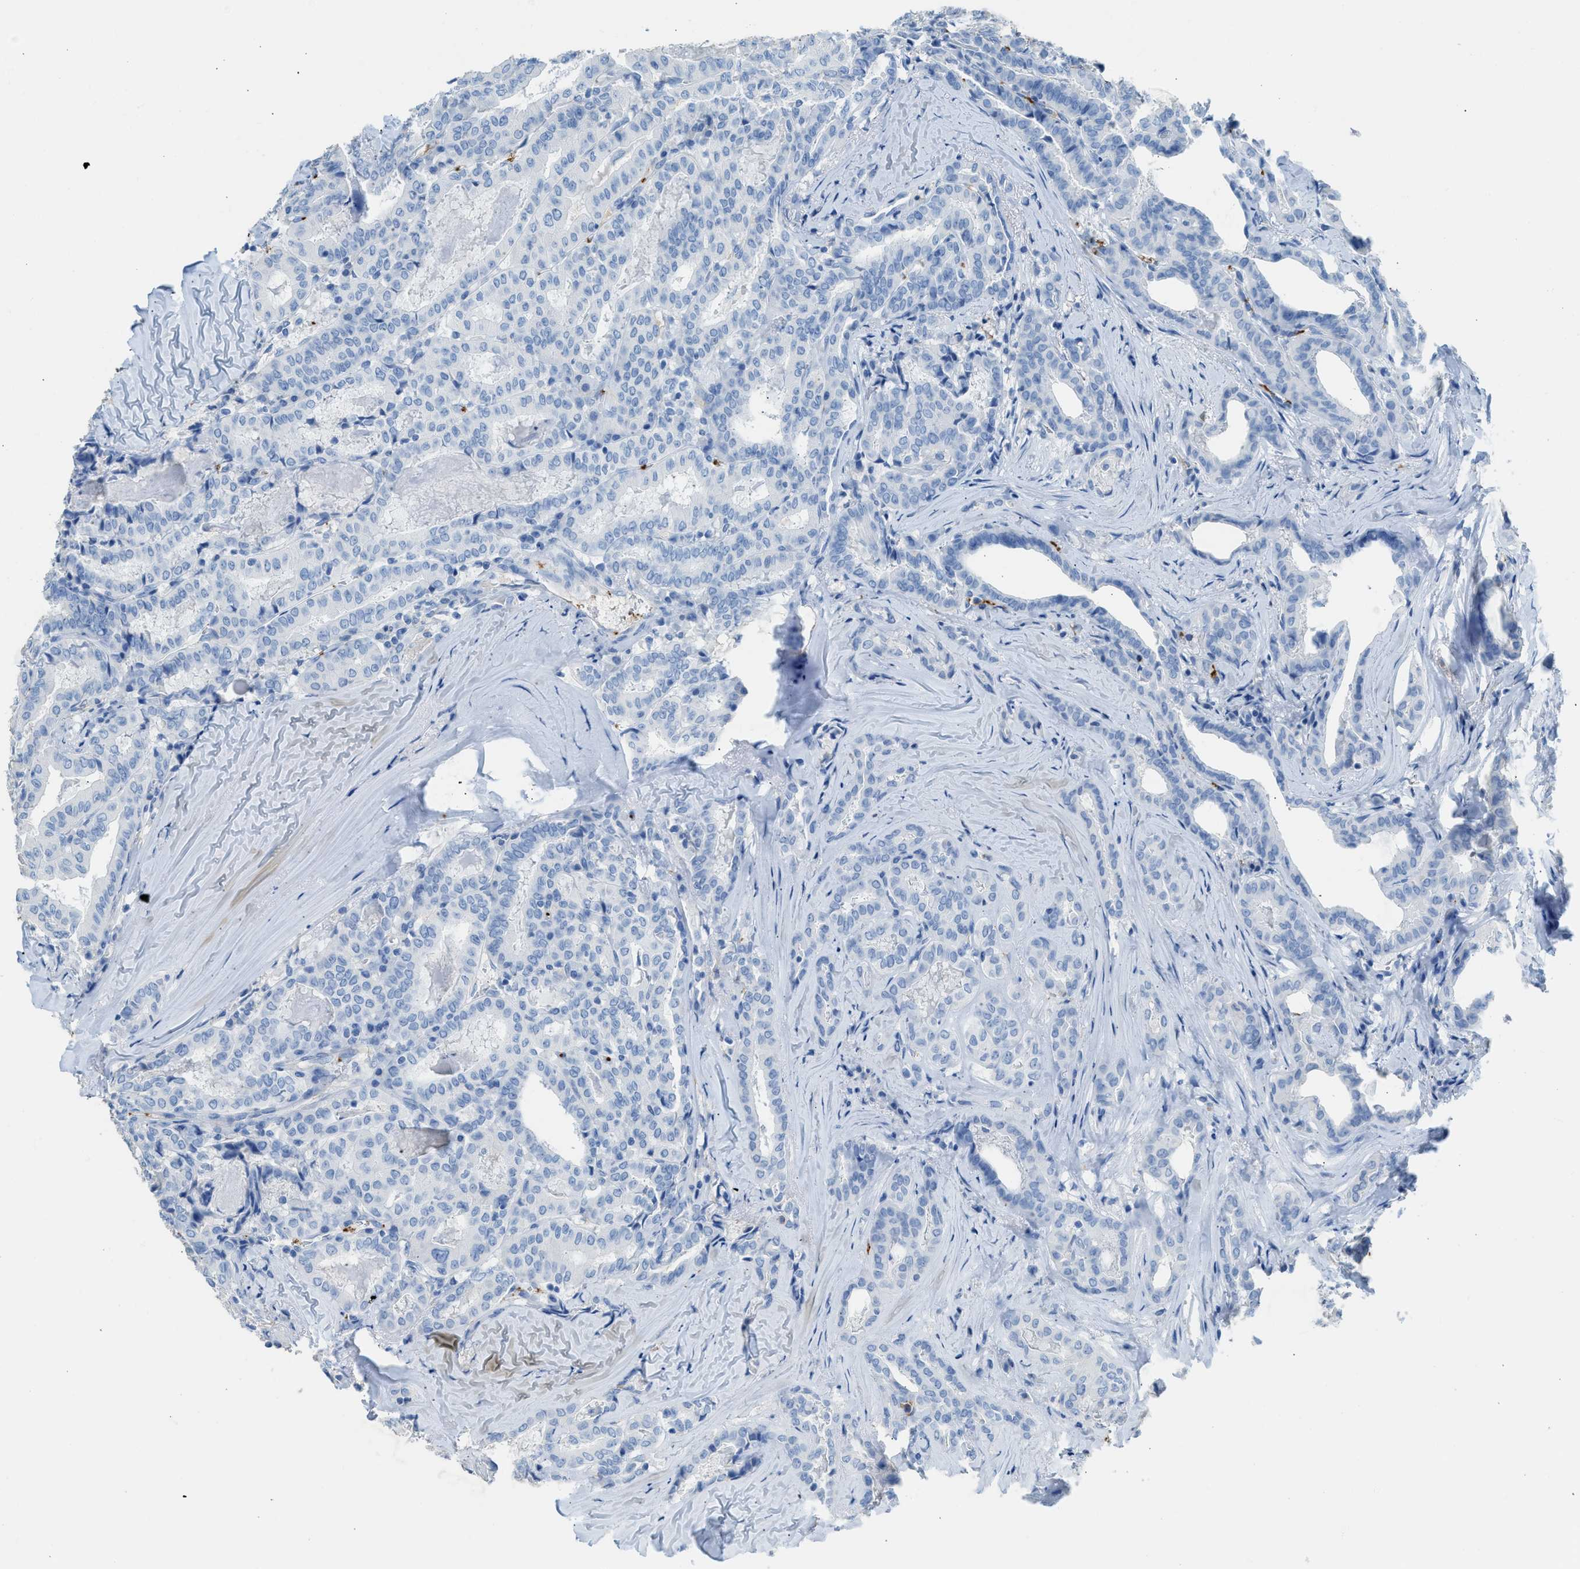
{"staining": {"intensity": "negative", "quantity": "none", "location": "none"}, "tissue": "thyroid cancer", "cell_type": "Tumor cells", "image_type": "cancer", "snomed": [{"axis": "morphology", "description": "Papillary adenocarcinoma, NOS"}, {"axis": "topography", "description": "Thyroid gland"}], "caption": "This is an immunohistochemistry (IHC) micrograph of thyroid cancer (papillary adenocarcinoma). There is no expression in tumor cells.", "gene": "FAIM2", "patient": {"sex": "female", "age": 42}}